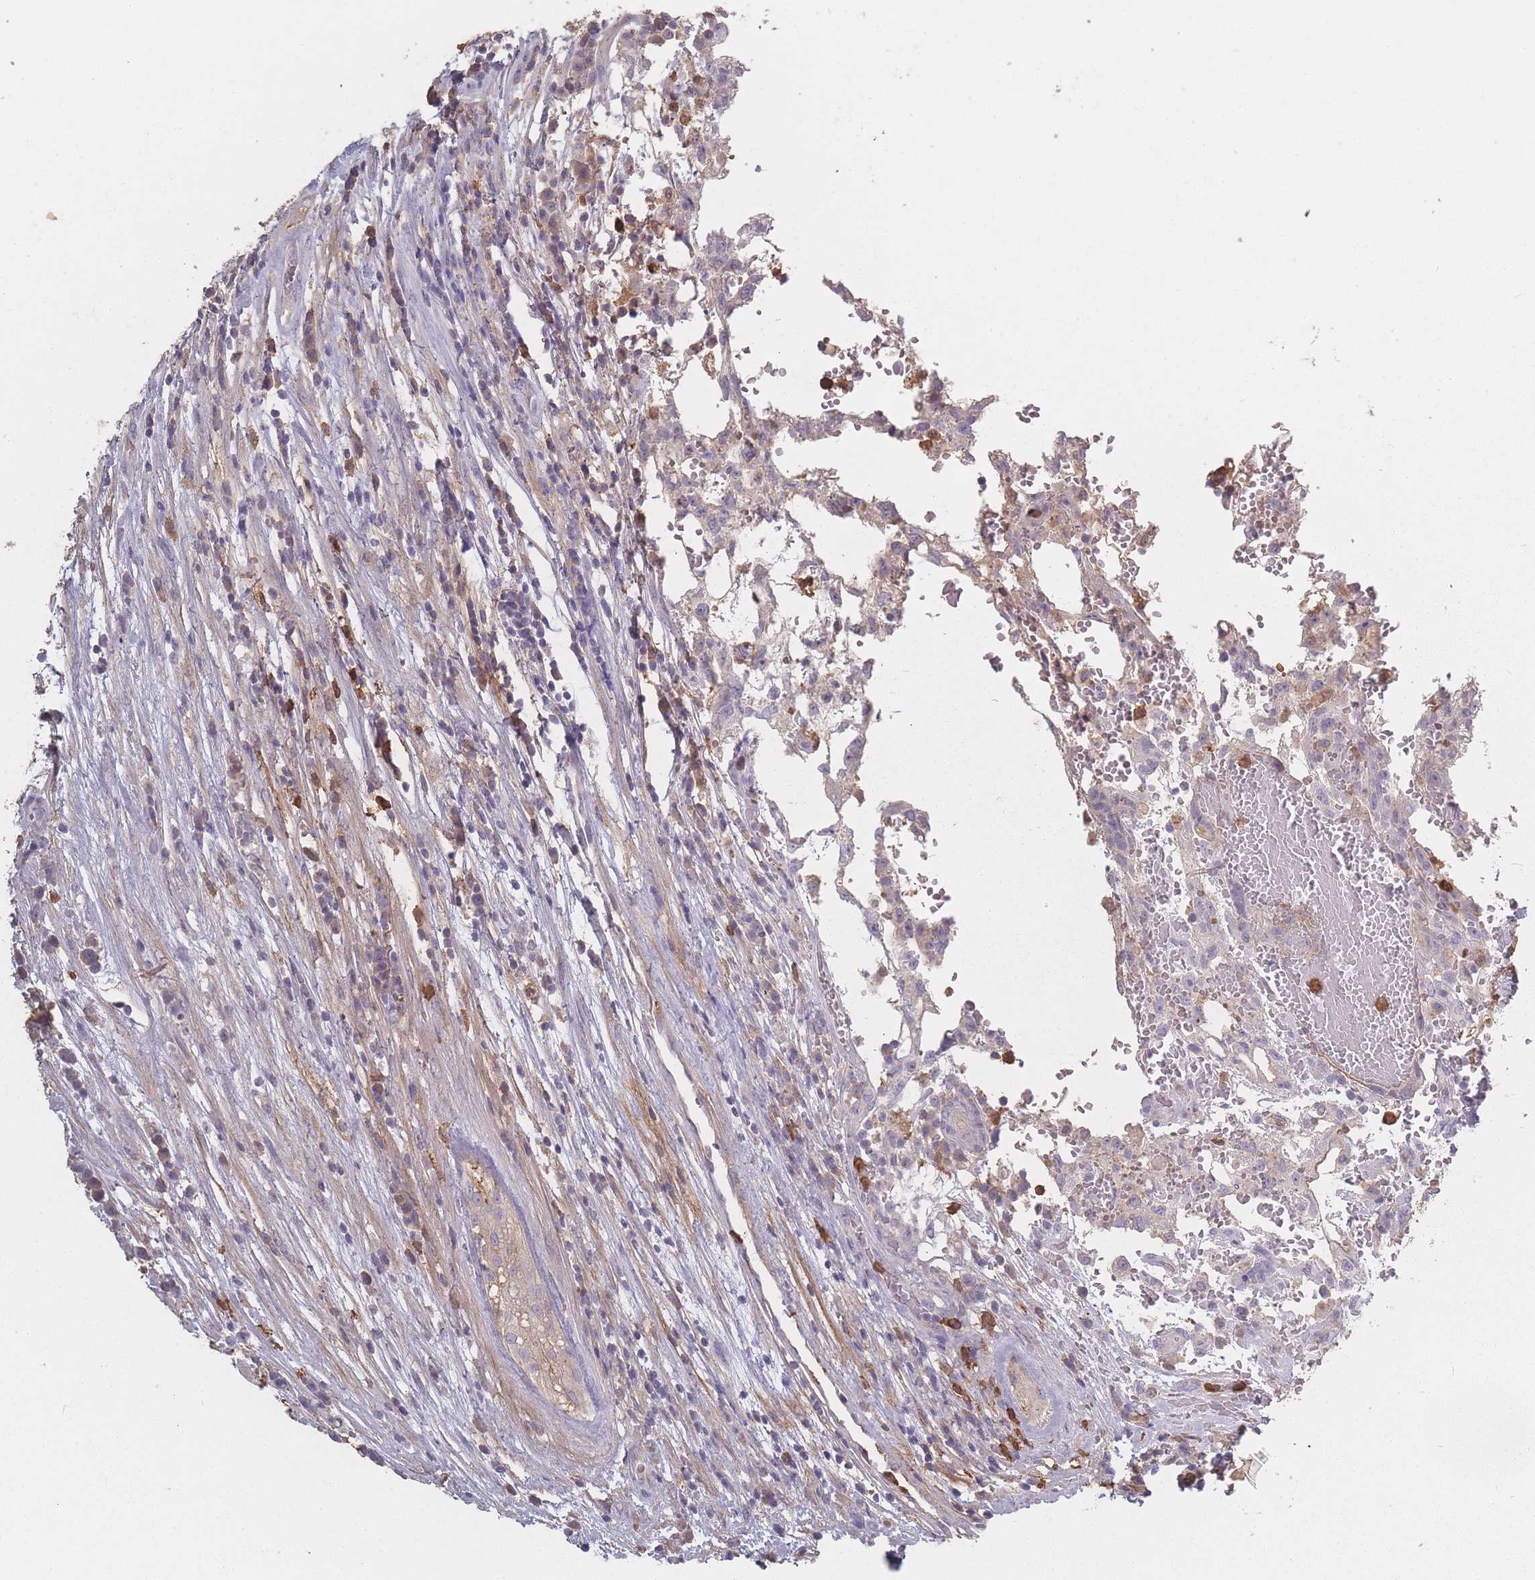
{"staining": {"intensity": "negative", "quantity": "none", "location": "none"}, "tissue": "testis cancer", "cell_type": "Tumor cells", "image_type": "cancer", "snomed": [{"axis": "morphology", "description": "Normal tissue, NOS"}, {"axis": "morphology", "description": "Carcinoma, Embryonal, NOS"}, {"axis": "topography", "description": "Testis"}], "caption": "Image shows no protein expression in tumor cells of testis embryonal carcinoma tissue.", "gene": "BST1", "patient": {"sex": "male", "age": 32}}